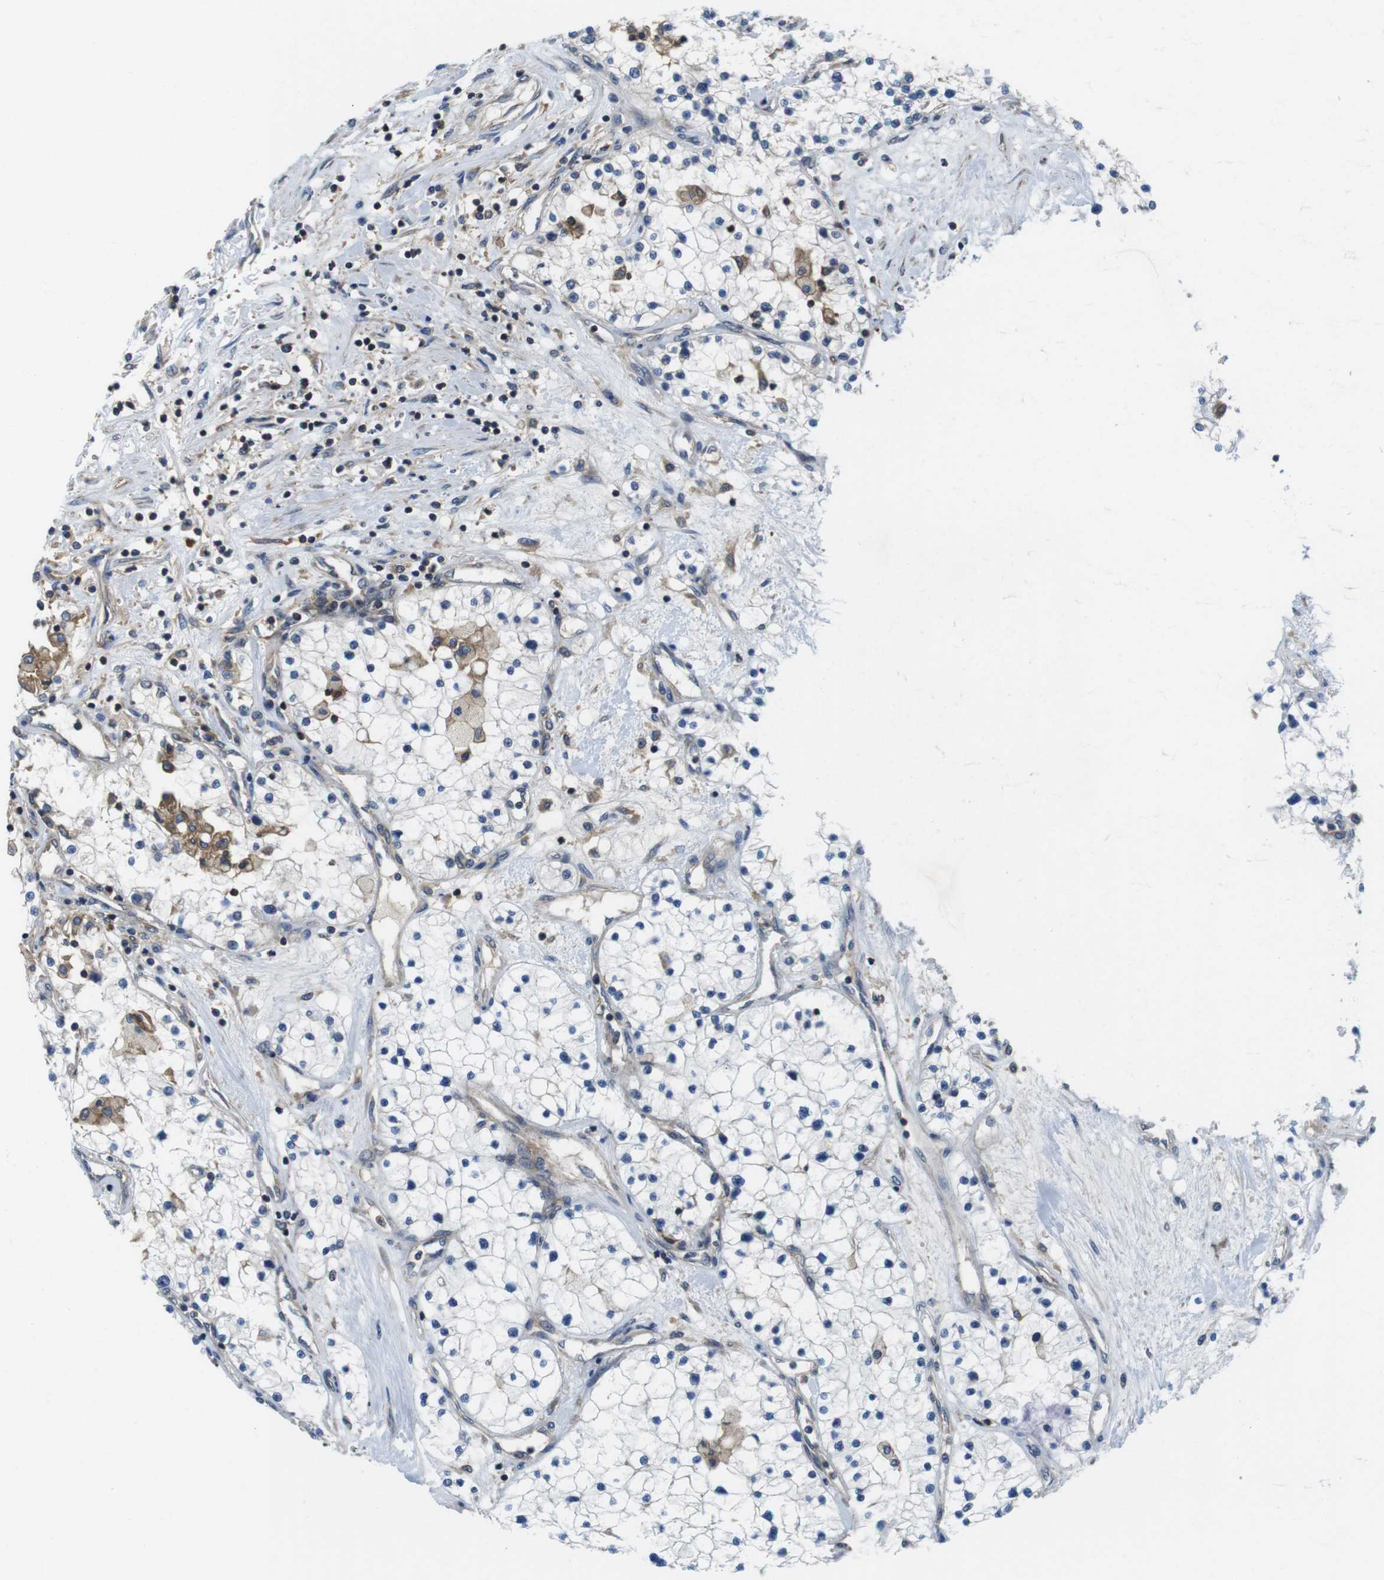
{"staining": {"intensity": "negative", "quantity": "none", "location": "none"}, "tissue": "renal cancer", "cell_type": "Tumor cells", "image_type": "cancer", "snomed": [{"axis": "morphology", "description": "Adenocarcinoma, NOS"}, {"axis": "topography", "description": "Kidney"}], "caption": "Immunohistochemistry (IHC) of renal cancer shows no expression in tumor cells. (Immunohistochemistry (IHC), brightfield microscopy, high magnification).", "gene": "HERPUD2", "patient": {"sex": "male", "age": 68}}